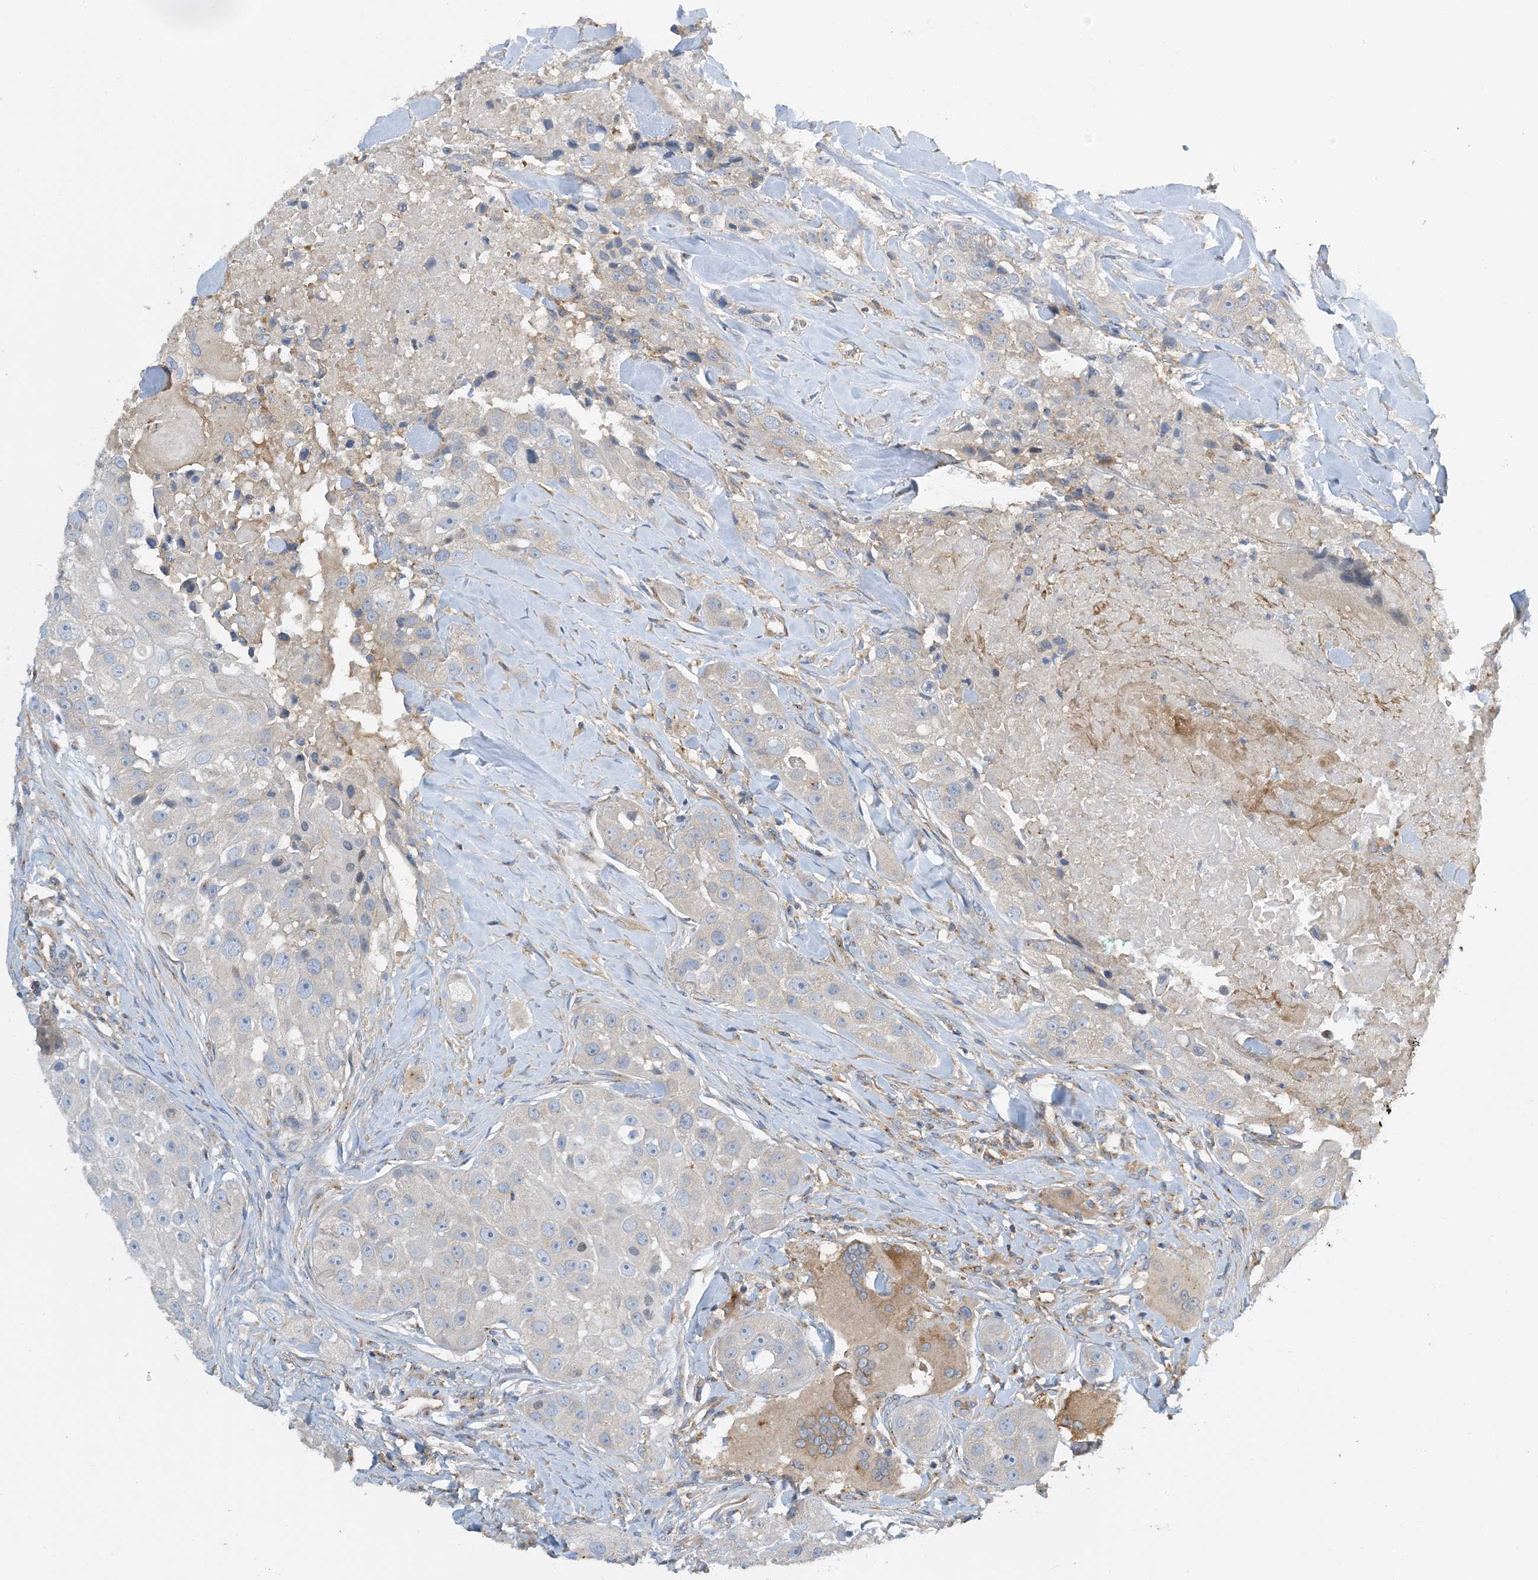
{"staining": {"intensity": "negative", "quantity": "none", "location": "none"}, "tissue": "head and neck cancer", "cell_type": "Tumor cells", "image_type": "cancer", "snomed": [{"axis": "morphology", "description": "Normal tissue, NOS"}, {"axis": "morphology", "description": "Squamous cell carcinoma, NOS"}, {"axis": "topography", "description": "Skeletal muscle"}, {"axis": "topography", "description": "Head-Neck"}], "caption": "Head and neck cancer (squamous cell carcinoma) was stained to show a protein in brown. There is no significant staining in tumor cells.", "gene": "SIDT1", "patient": {"sex": "male", "age": 51}}